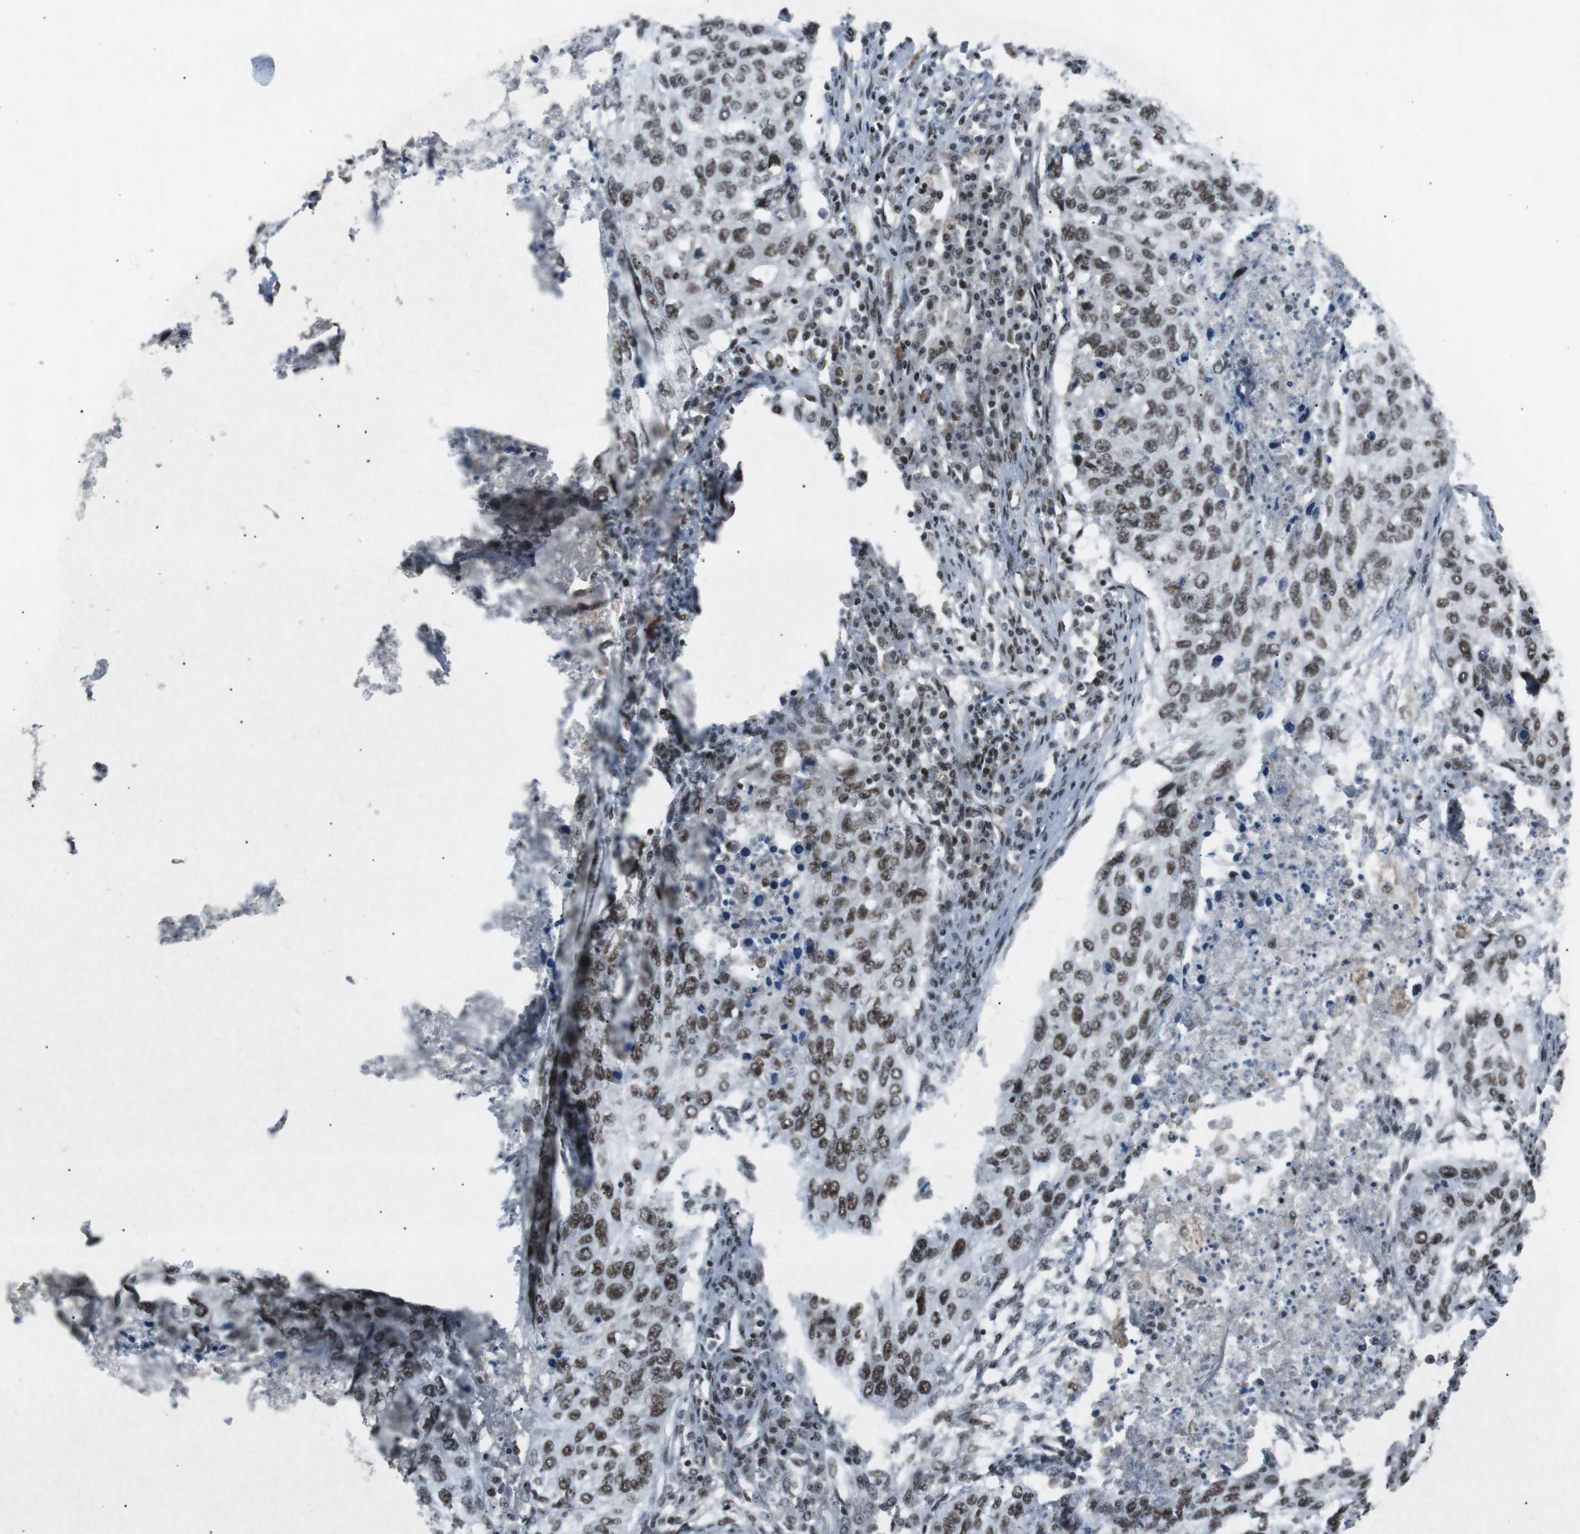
{"staining": {"intensity": "moderate", "quantity": ">75%", "location": "nuclear"}, "tissue": "lung cancer", "cell_type": "Tumor cells", "image_type": "cancer", "snomed": [{"axis": "morphology", "description": "Squamous cell carcinoma, NOS"}, {"axis": "topography", "description": "Lung"}], "caption": "Lung cancer (squamous cell carcinoma) was stained to show a protein in brown. There is medium levels of moderate nuclear staining in about >75% of tumor cells. The staining was performed using DAB (3,3'-diaminobenzidine), with brown indicating positive protein expression. Nuclei are stained blue with hematoxylin.", "gene": "TAF1", "patient": {"sex": "female", "age": 63}}